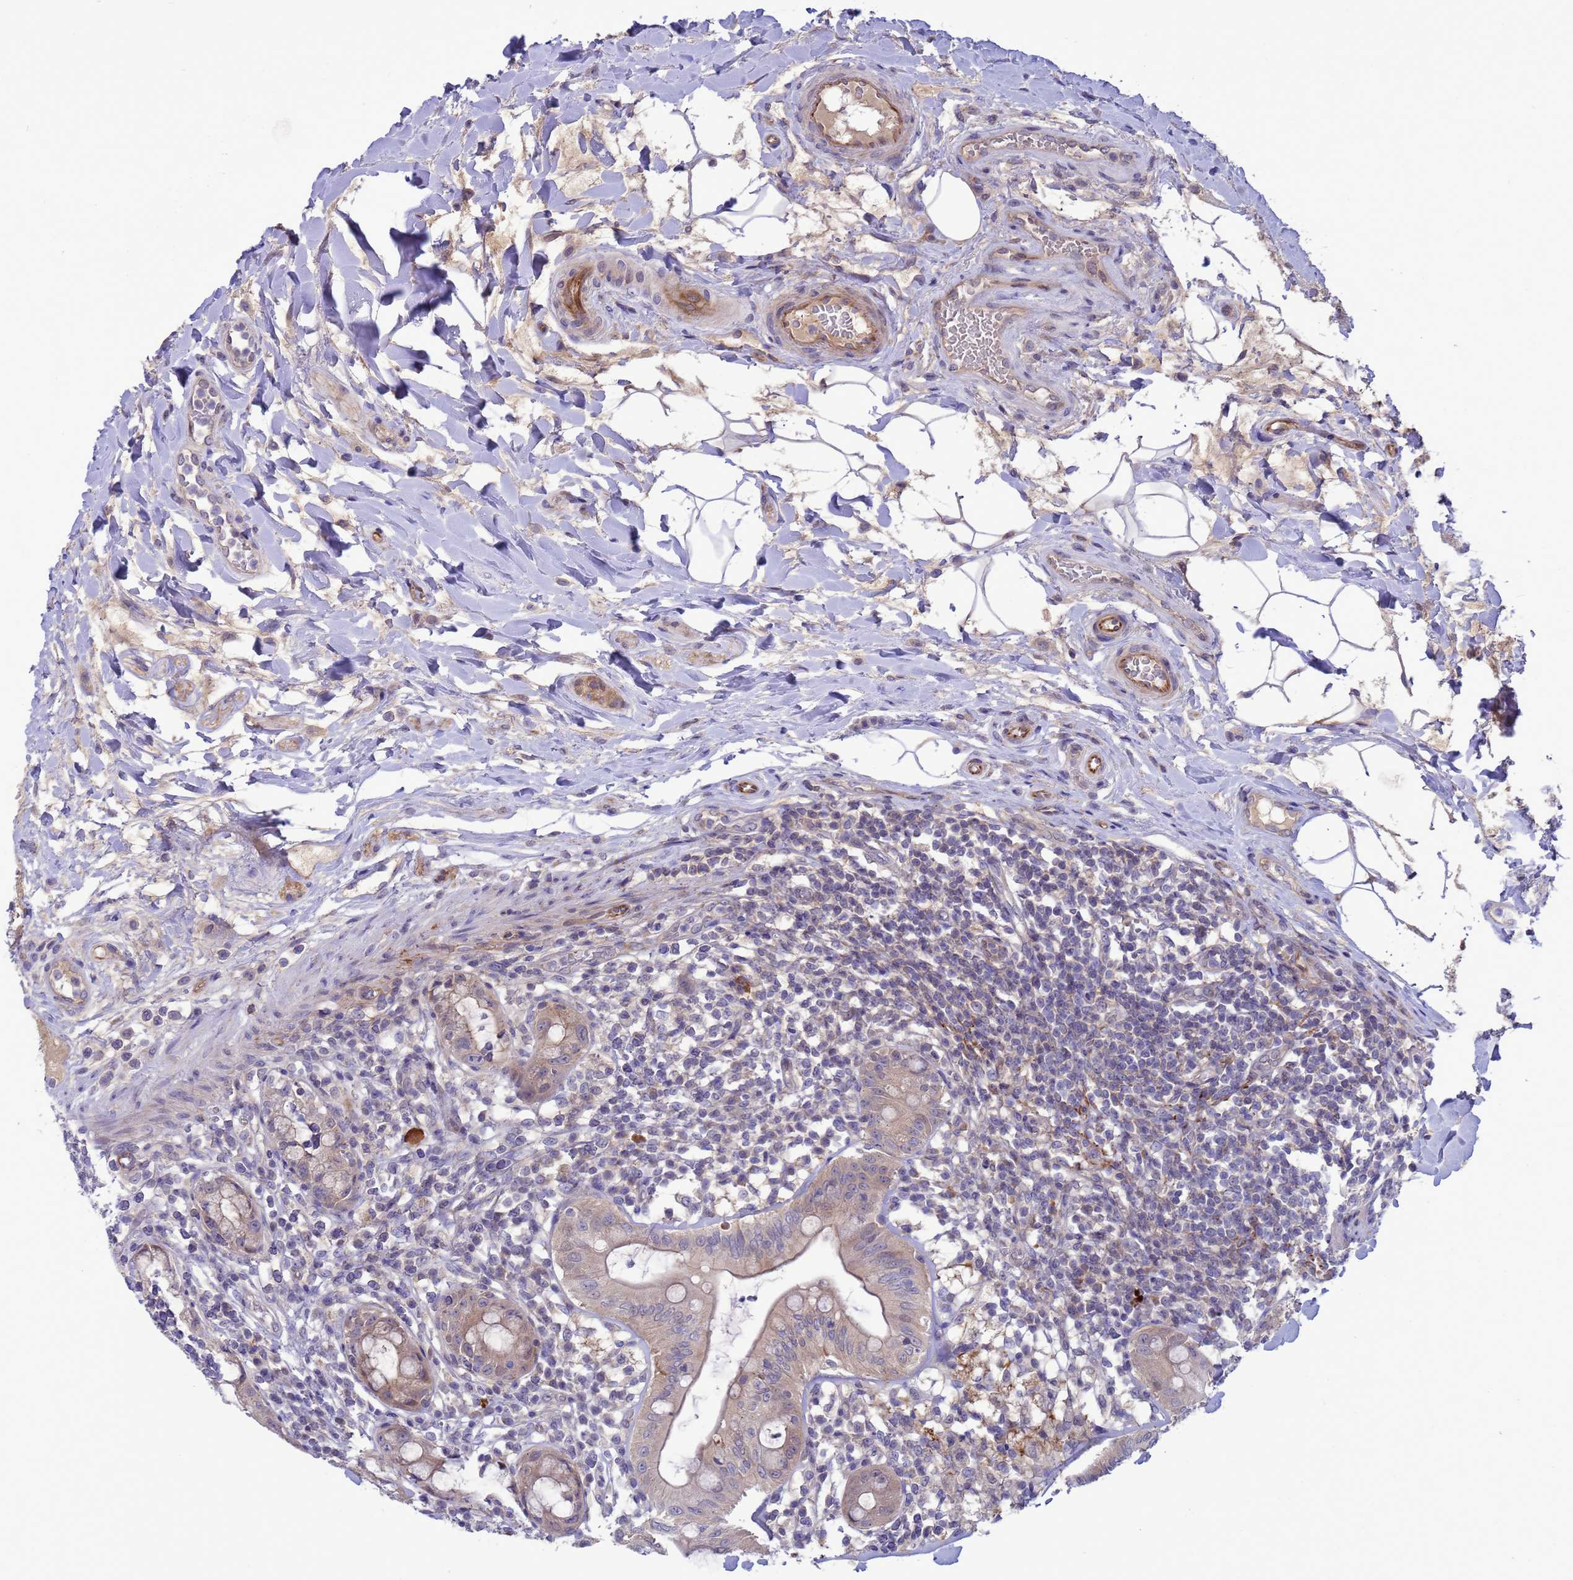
{"staining": {"intensity": "moderate", "quantity": "25%-75%", "location": "cytoplasmic/membranous"}, "tissue": "rectum", "cell_type": "Glandular cells", "image_type": "normal", "snomed": [{"axis": "morphology", "description": "Normal tissue, NOS"}, {"axis": "topography", "description": "Rectum"}], "caption": "Protein staining of normal rectum displays moderate cytoplasmic/membranous staining in approximately 25%-75% of glandular cells.", "gene": "GJA10", "patient": {"sex": "female", "age": 57}}